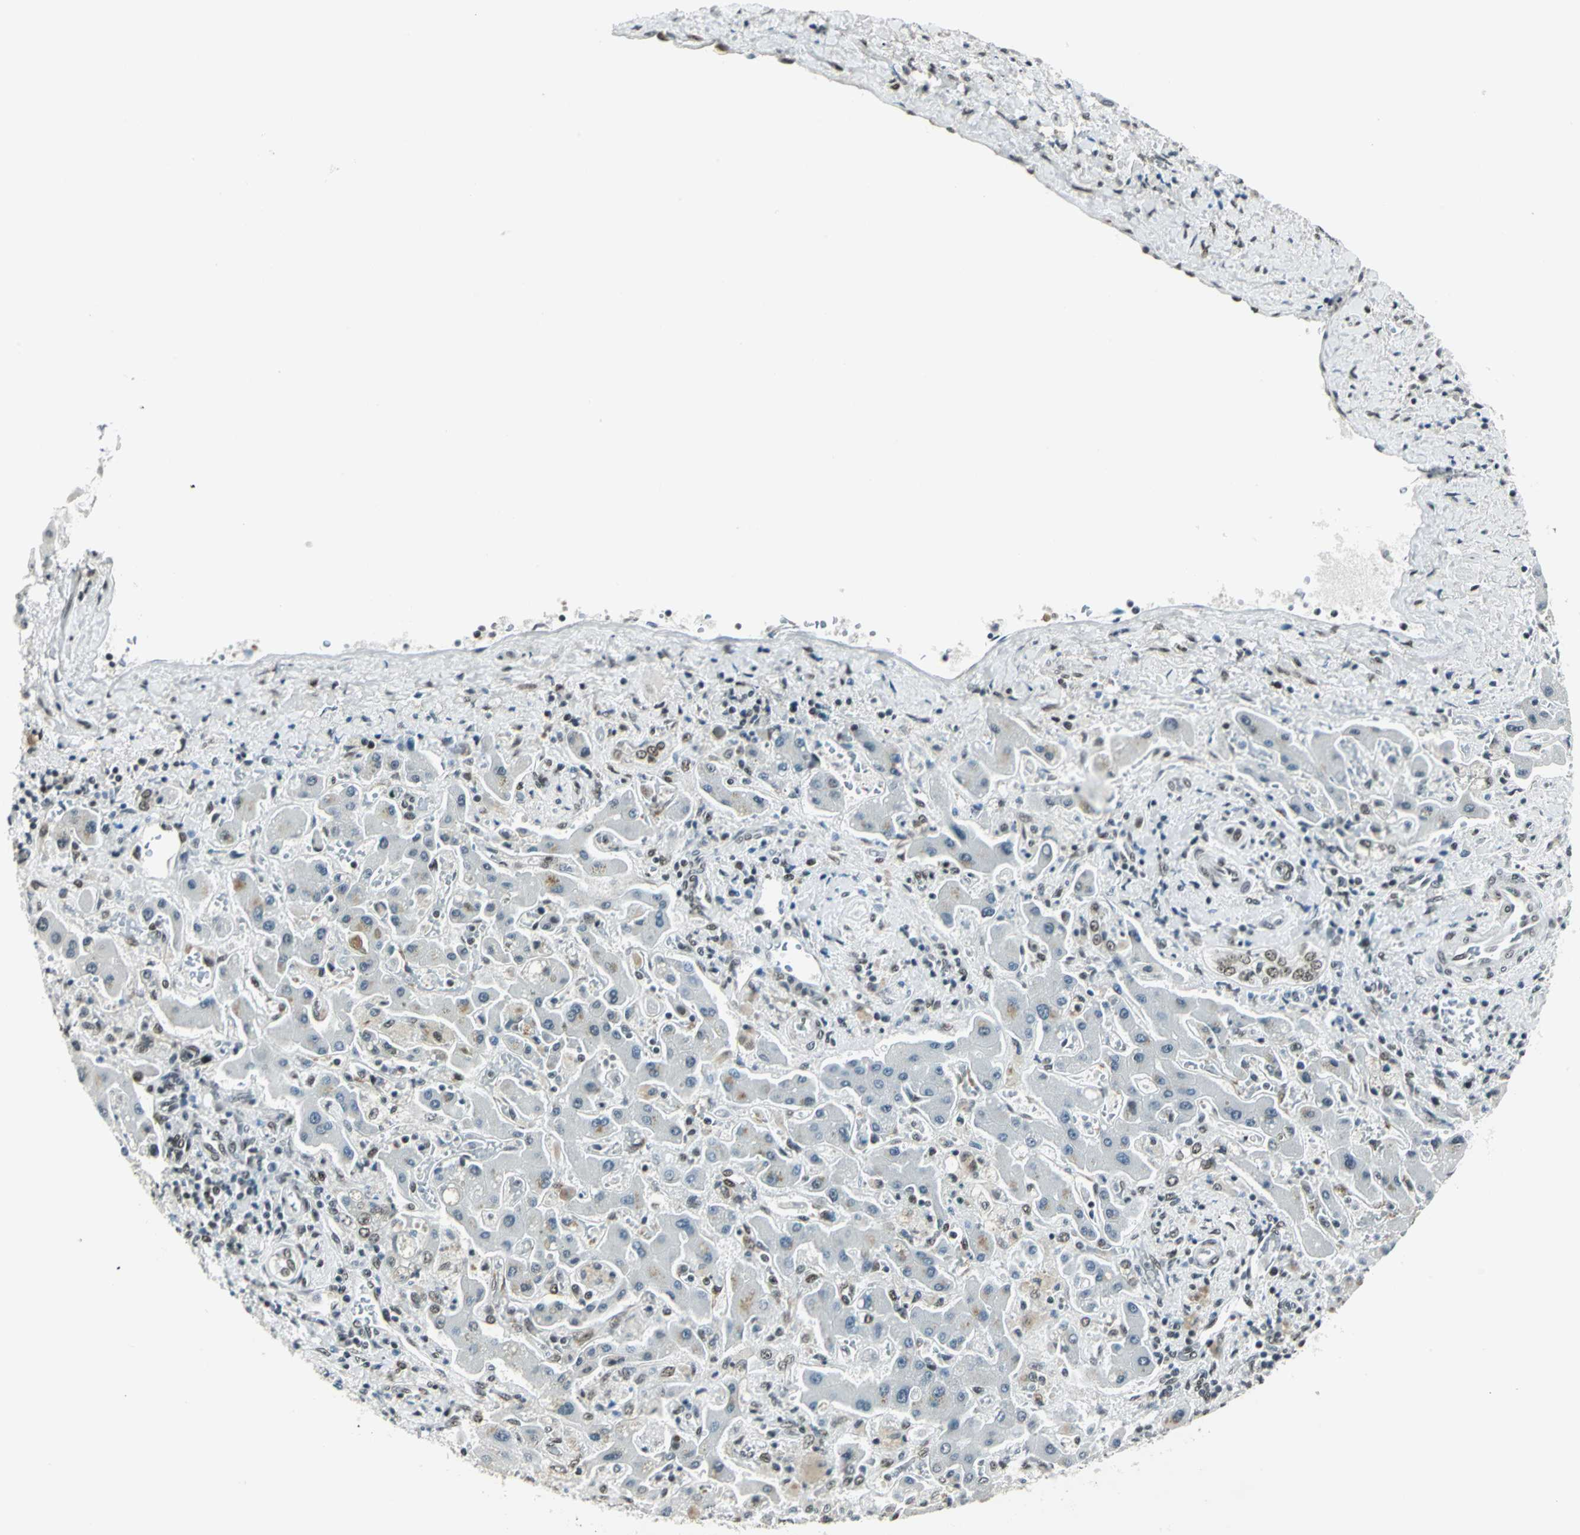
{"staining": {"intensity": "weak", "quantity": "25%-75%", "location": "nuclear"}, "tissue": "liver cancer", "cell_type": "Tumor cells", "image_type": "cancer", "snomed": [{"axis": "morphology", "description": "Cholangiocarcinoma"}, {"axis": "topography", "description": "Liver"}], "caption": "An immunohistochemistry histopathology image of neoplastic tissue is shown. Protein staining in brown highlights weak nuclear positivity in cholangiocarcinoma (liver) within tumor cells. The staining was performed using DAB, with brown indicating positive protein expression. Nuclei are stained blue with hematoxylin.", "gene": "ADNP", "patient": {"sex": "male", "age": 50}}